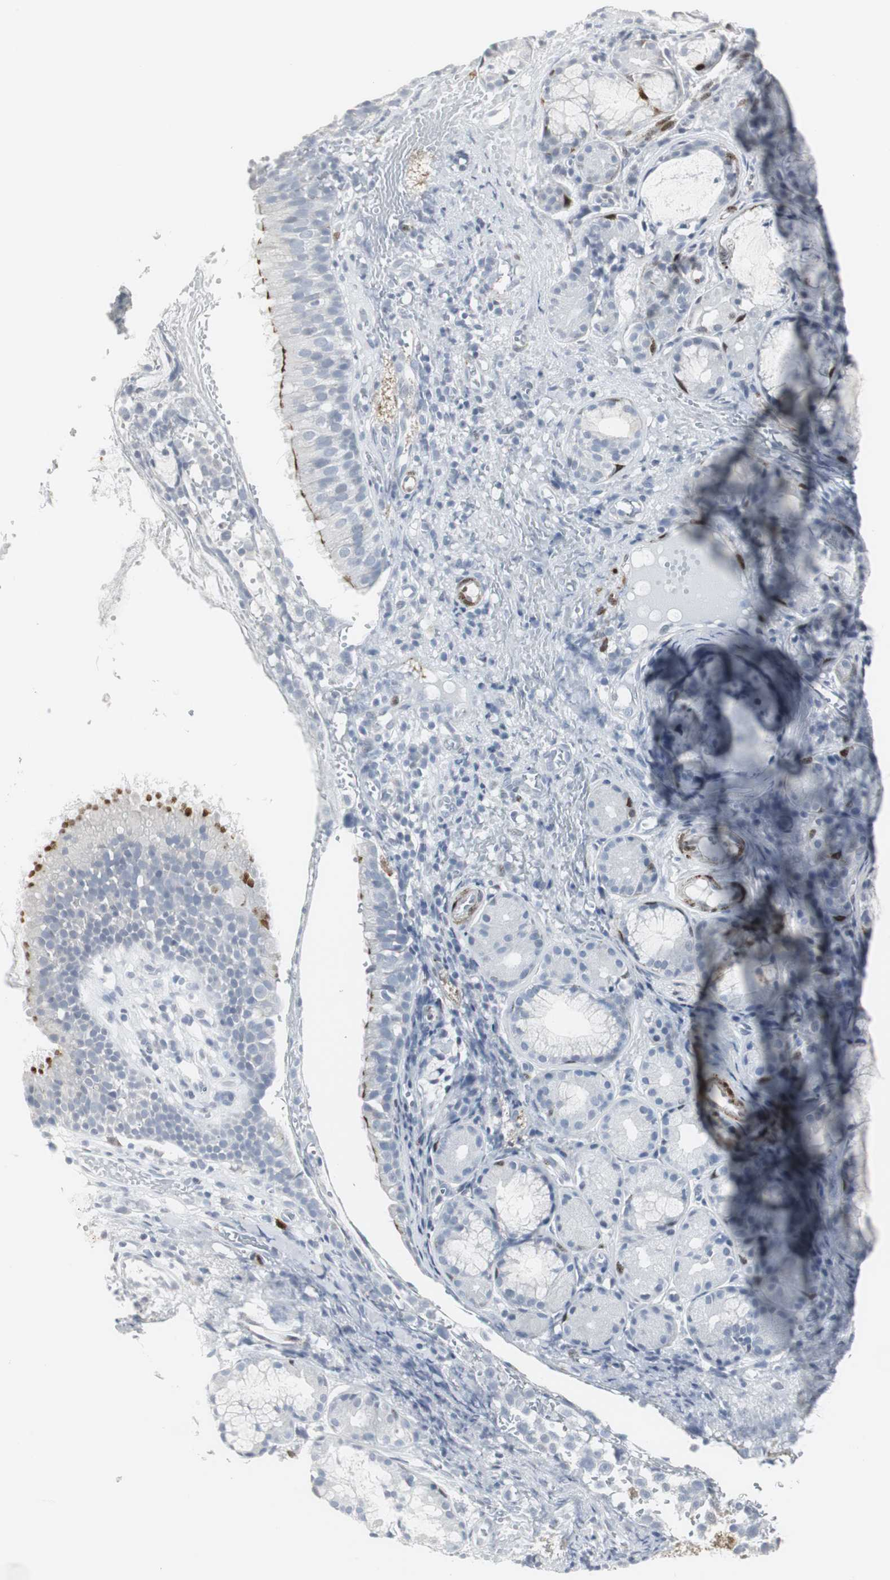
{"staining": {"intensity": "negative", "quantity": "none", "location": "none"}, "tissue": "nasopharynx", "cell_type": "Respiratory epithelial cells", "image_type": "normal", "snomed": [{"axis": "morphology", "description": "Normal tissue, NOS"}, {"axis": "morphology", "description": "Inflammation, NOS"}, {"axis": "topography", "description": "Nasopharynx"}], "caption": "Immunohistochemistry image of benign nasopharynx: human nasopharynx stained with DAB (3,3'-diaminobenzidine) demonstrates no significant protein expression in respiratory epithelial cells.", "gene": "PPP1R14A", "patient": {"sex": "female", "age": 55}}